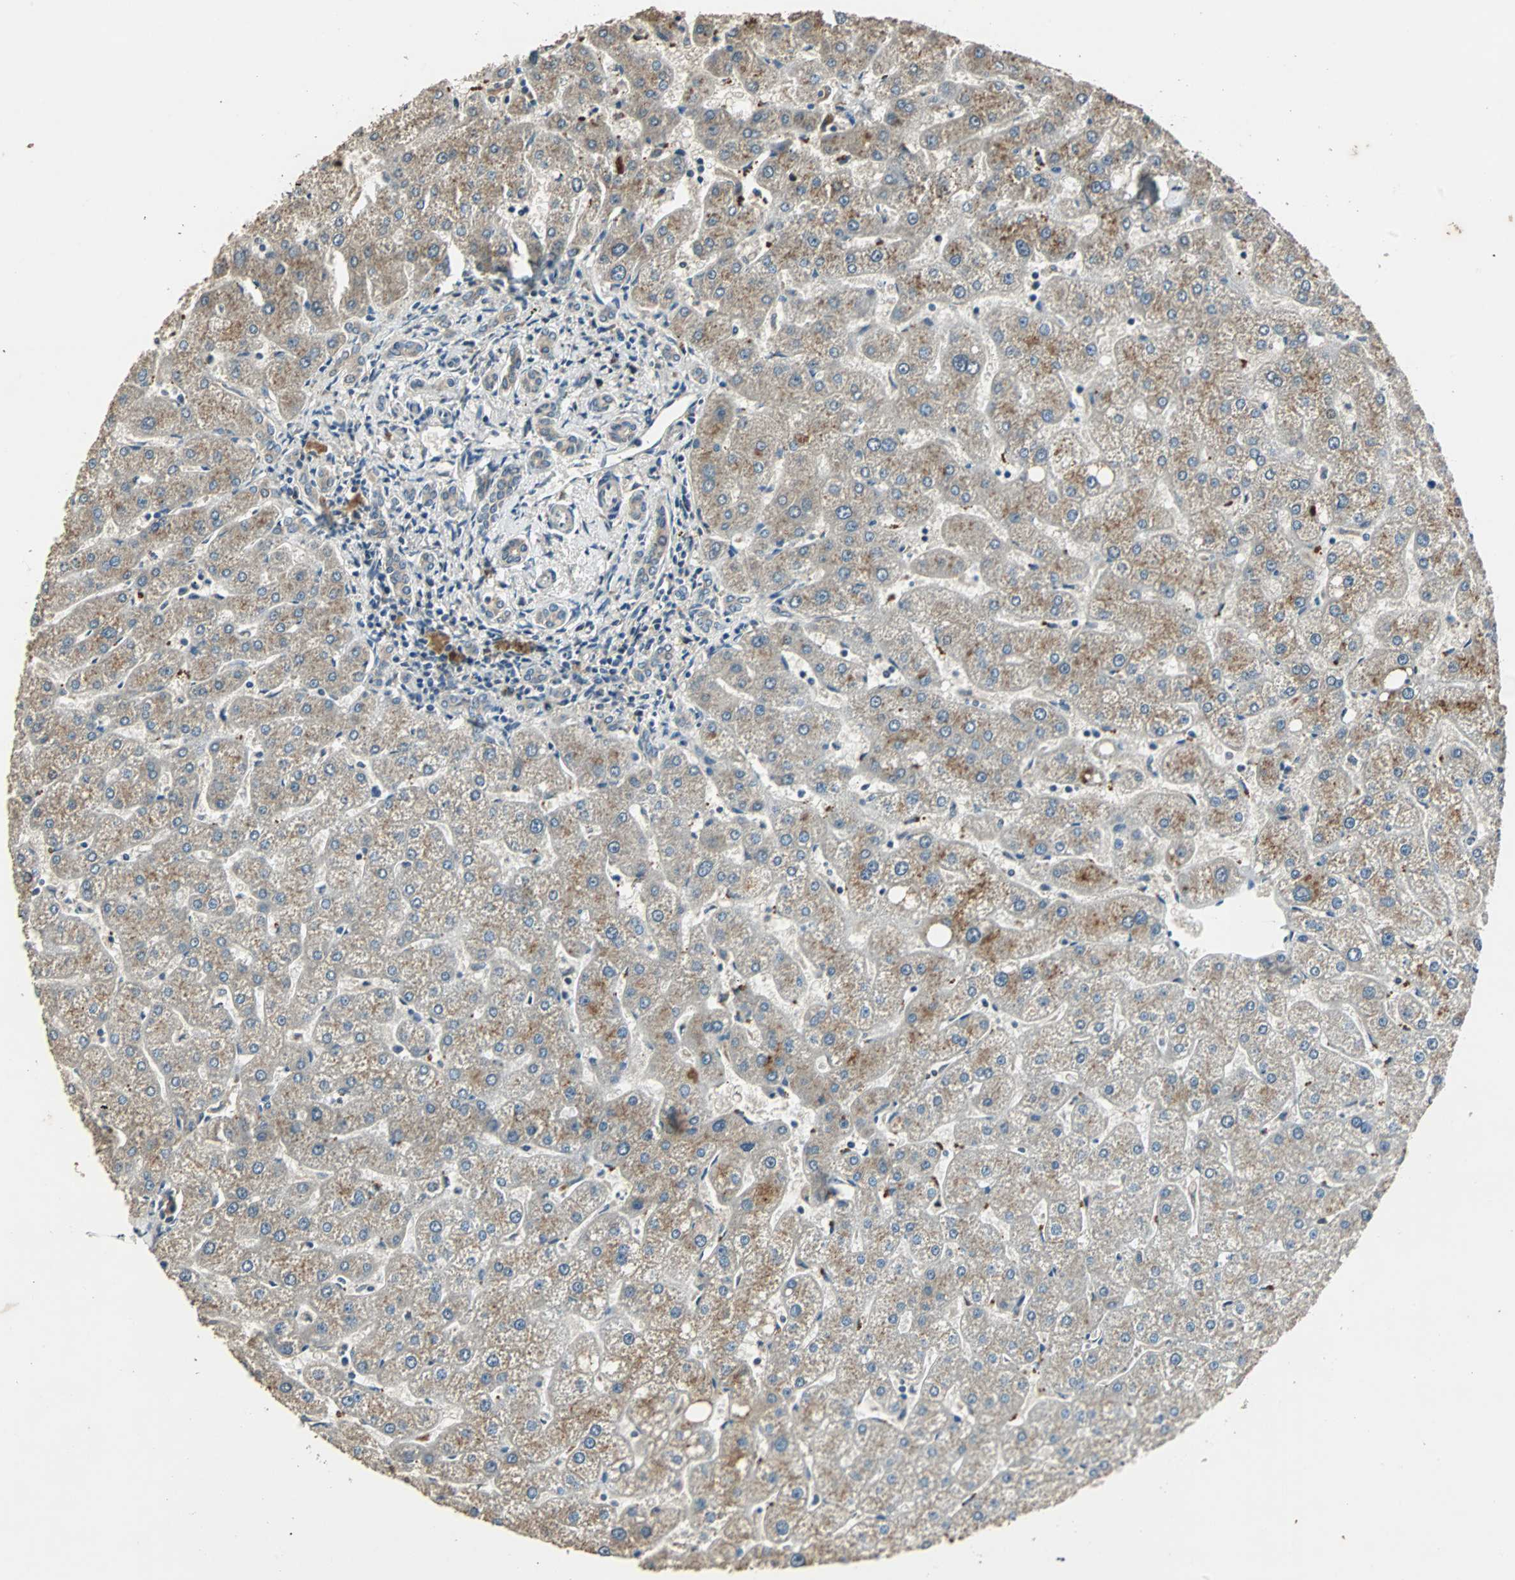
{"staining": {"intensity": "weak", "quantity": "25%-75%", "location": "cytoplasmic/membranous"}, "tissue": "liver", "cell_type": "Cholangiocytes", "image_type": "normal", "snomed": [{"axis": "morphology", "description": "Normal tissue, NOS"}, {"axis": "topography", "description": "Liver"}], "caption": "Immunohistochemistry (IHC) (DAB (3,3'-diaminobenzidine)) staining of unremarkable human liver demonstrates weak cytoplasmic/membranous protein staining in about 25%-75% of cholangiocytes.", "gene": "ABHD2", "patient": {"sex": "male", "age": 67}}